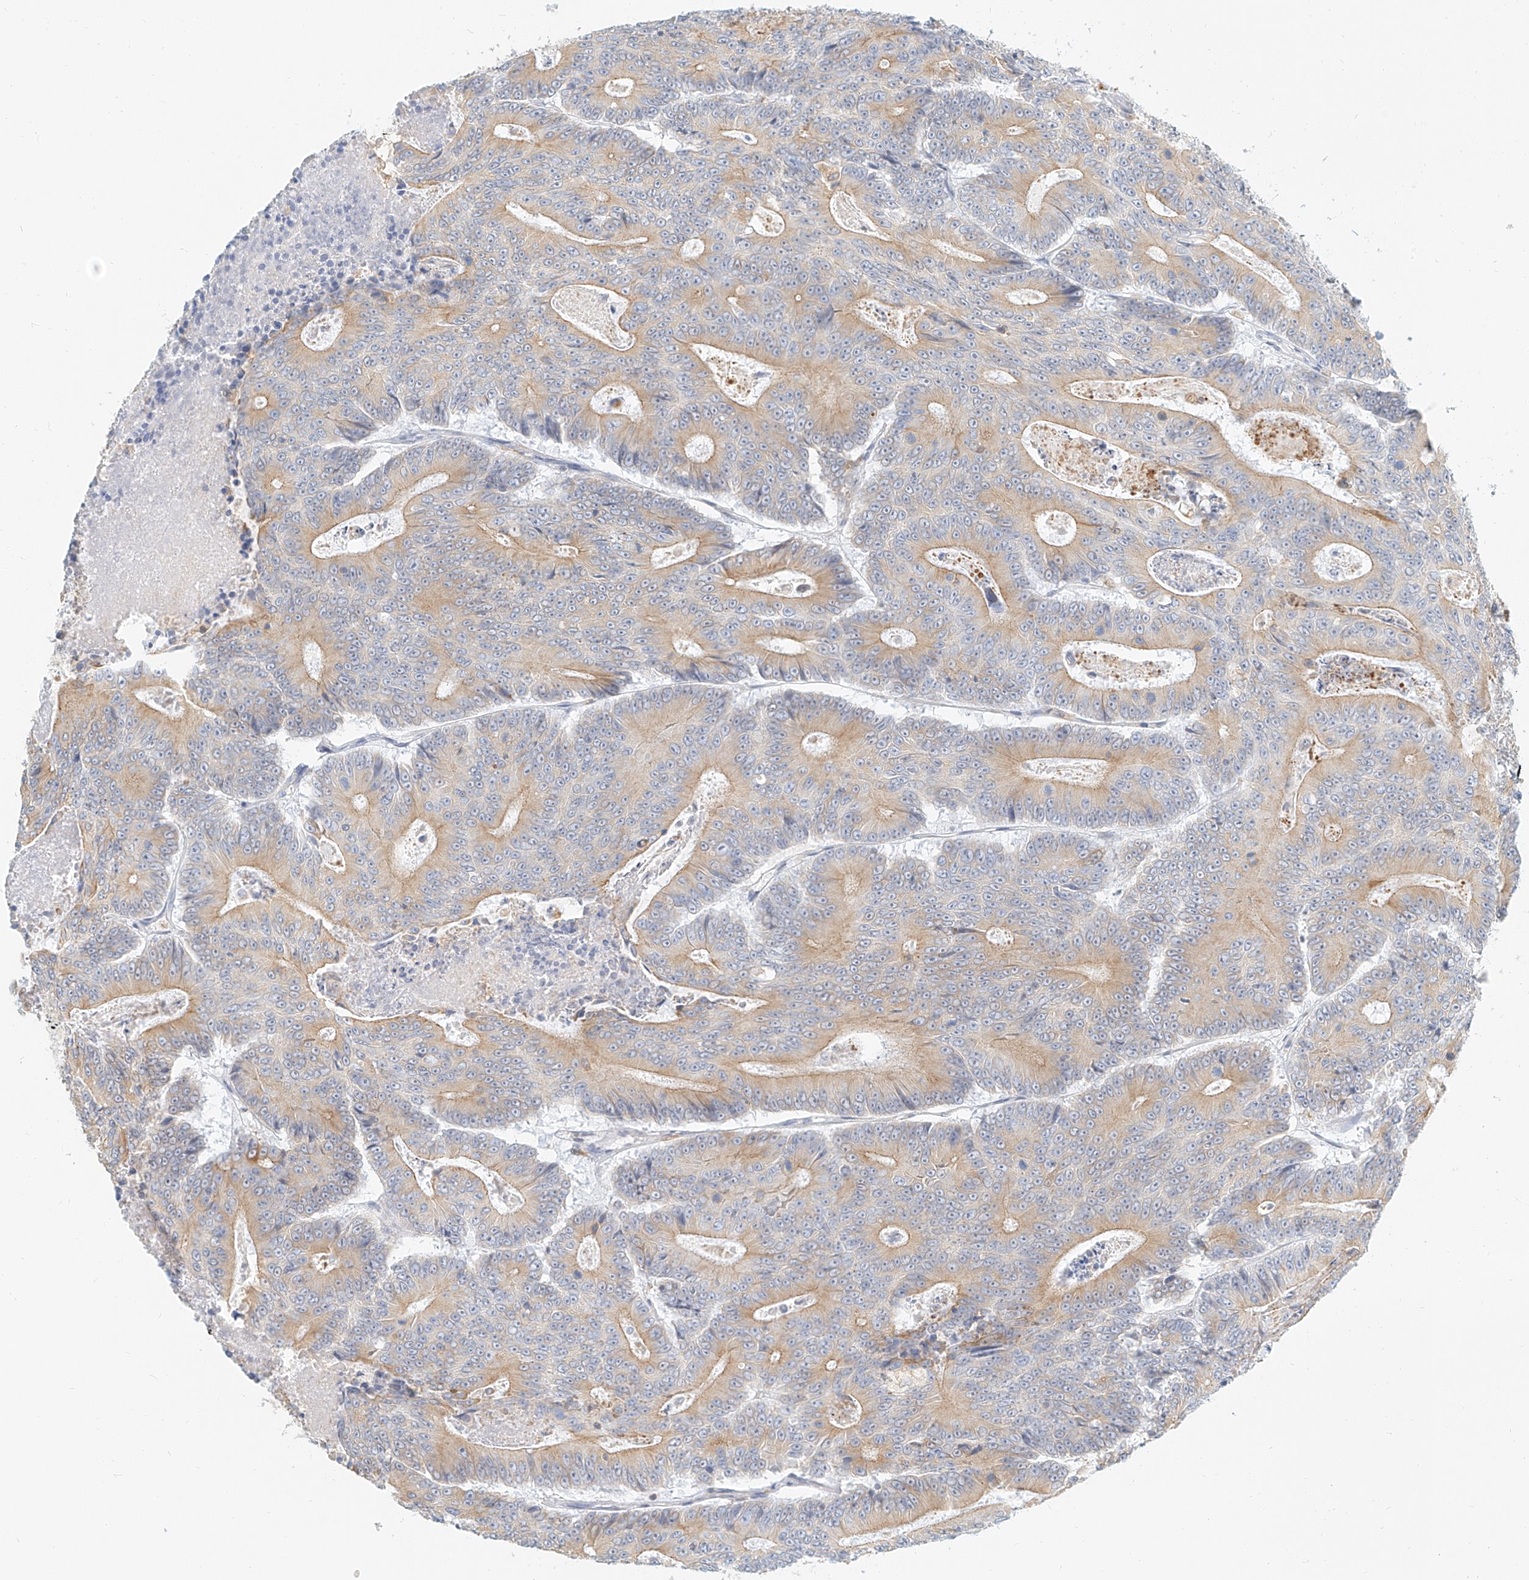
{"staining": {"intensity": "weak", "quantity": "25%-75%", "location": "cytoplasmic/membranous"}, "tissue": "colorectal cancer", "cell_type": "Tumor cells", "image_type": "cancer", "snomed": [{"axis": "morphology", "description": "Adenocarcinoma, NOS"}, {"axis": "topography", "description": "Colon"}], "caption": "DAB immunohistochemical staining of human colorectal cancer displays weak cytoplasmic/membranous protein positivity in approximately 25%-75% of tumor cells. Immunohistochemistry (ihc) stains the protein of interest in brown and the nuclei are stained blue.", "gene": "DHRS7", "patient": {"sex": "male", "age": 83}}